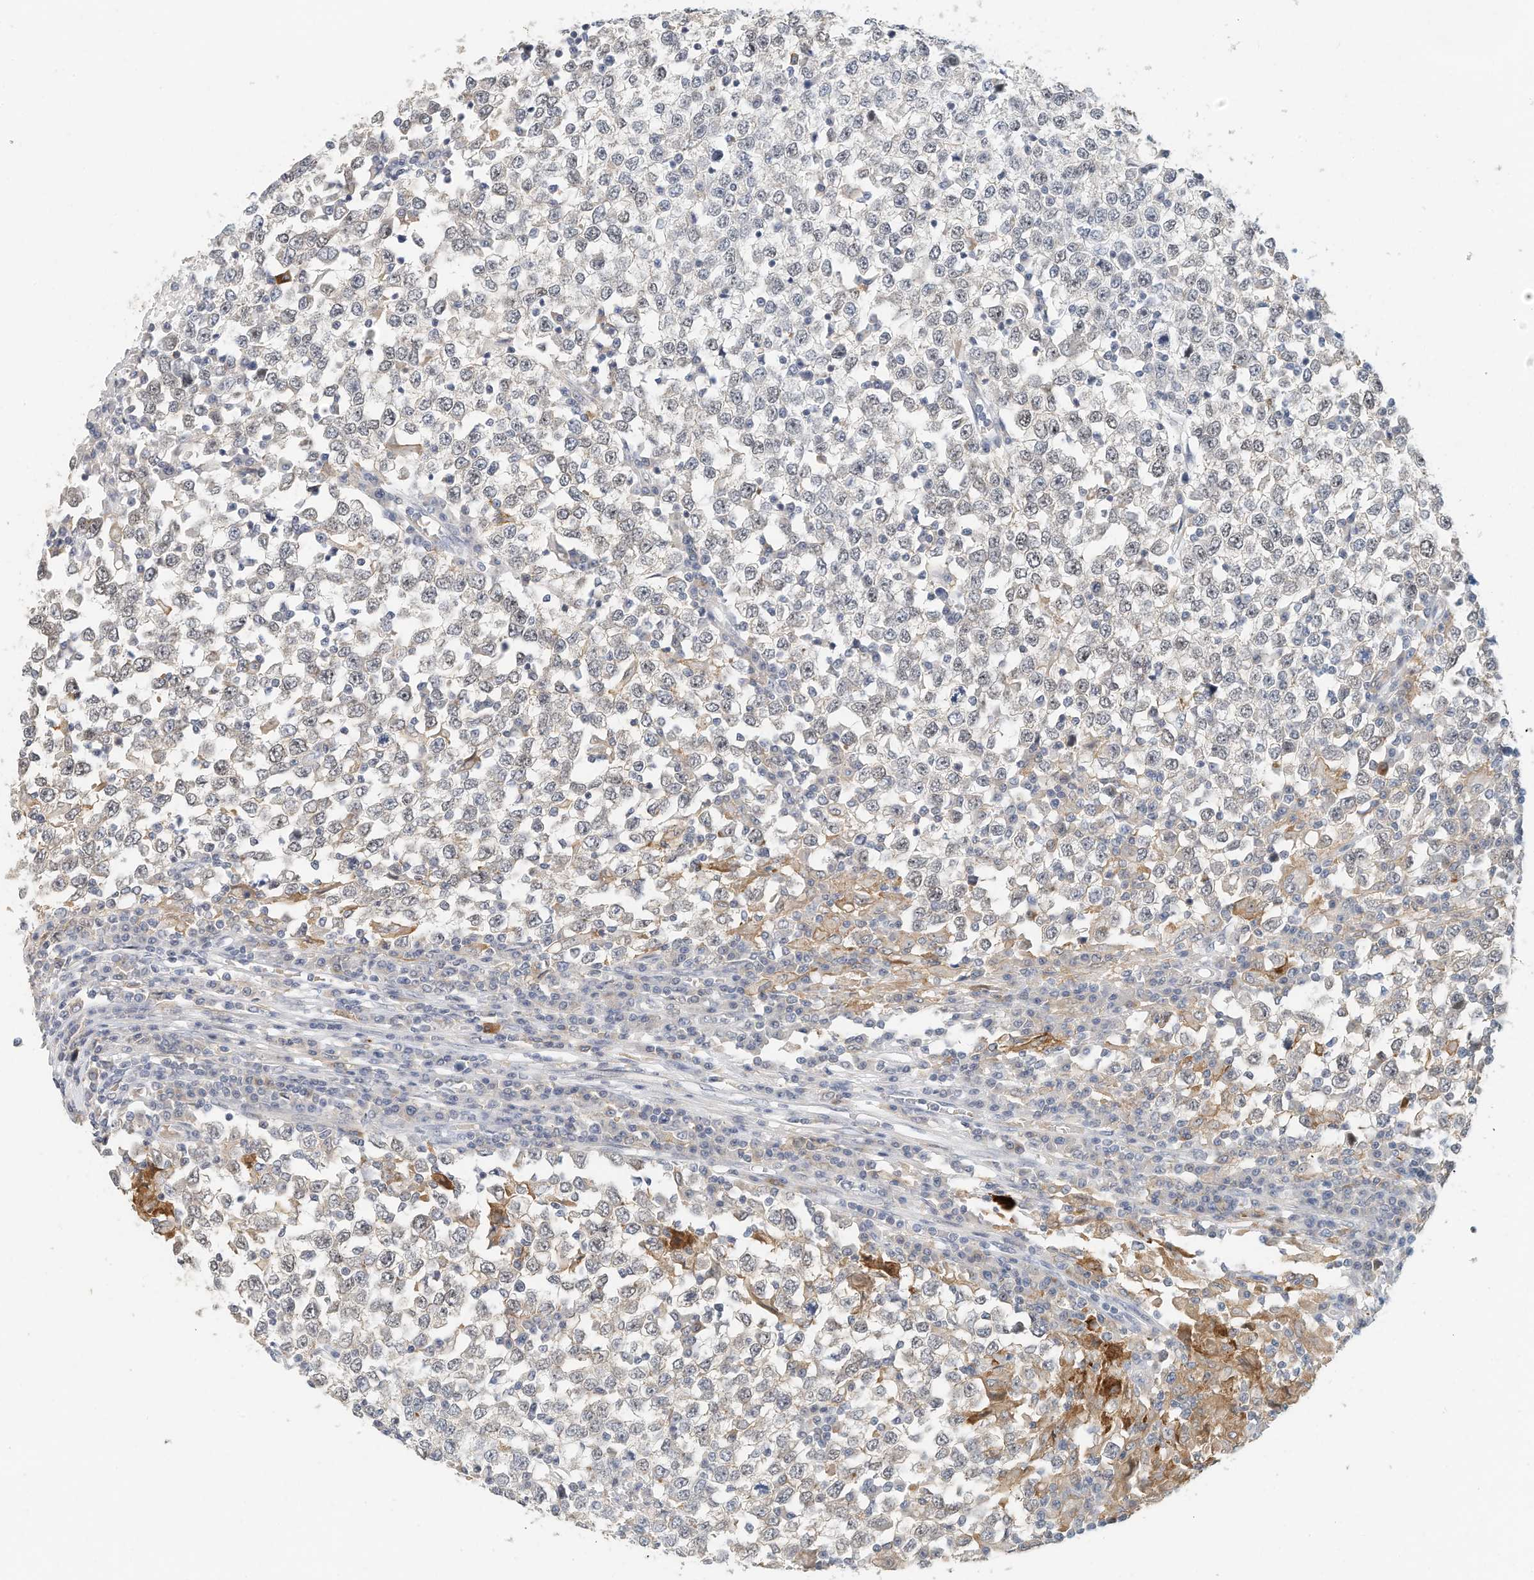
{"staining": {"intensity": "moderate", "quantity": "<25%", "location": "cytoplasmic/membranous"}, "tissue": "testis cancer", "cell_type": "Tumor cells", "image_type": "cancer", "snomed": [{"axis": "morphology", "description": "Seminoma, NOS"}, {"axis": "topography", "description": "Testis"}], "caption": "There is low levels of moderate cytoplasmic/membranous positivity in tumor cells of testis cancer (seminoma), as demonstrated by immunohistochemical staining (brown color).", "gene": "MICAL1", "patient": {"sex": "male", "age": 65}}